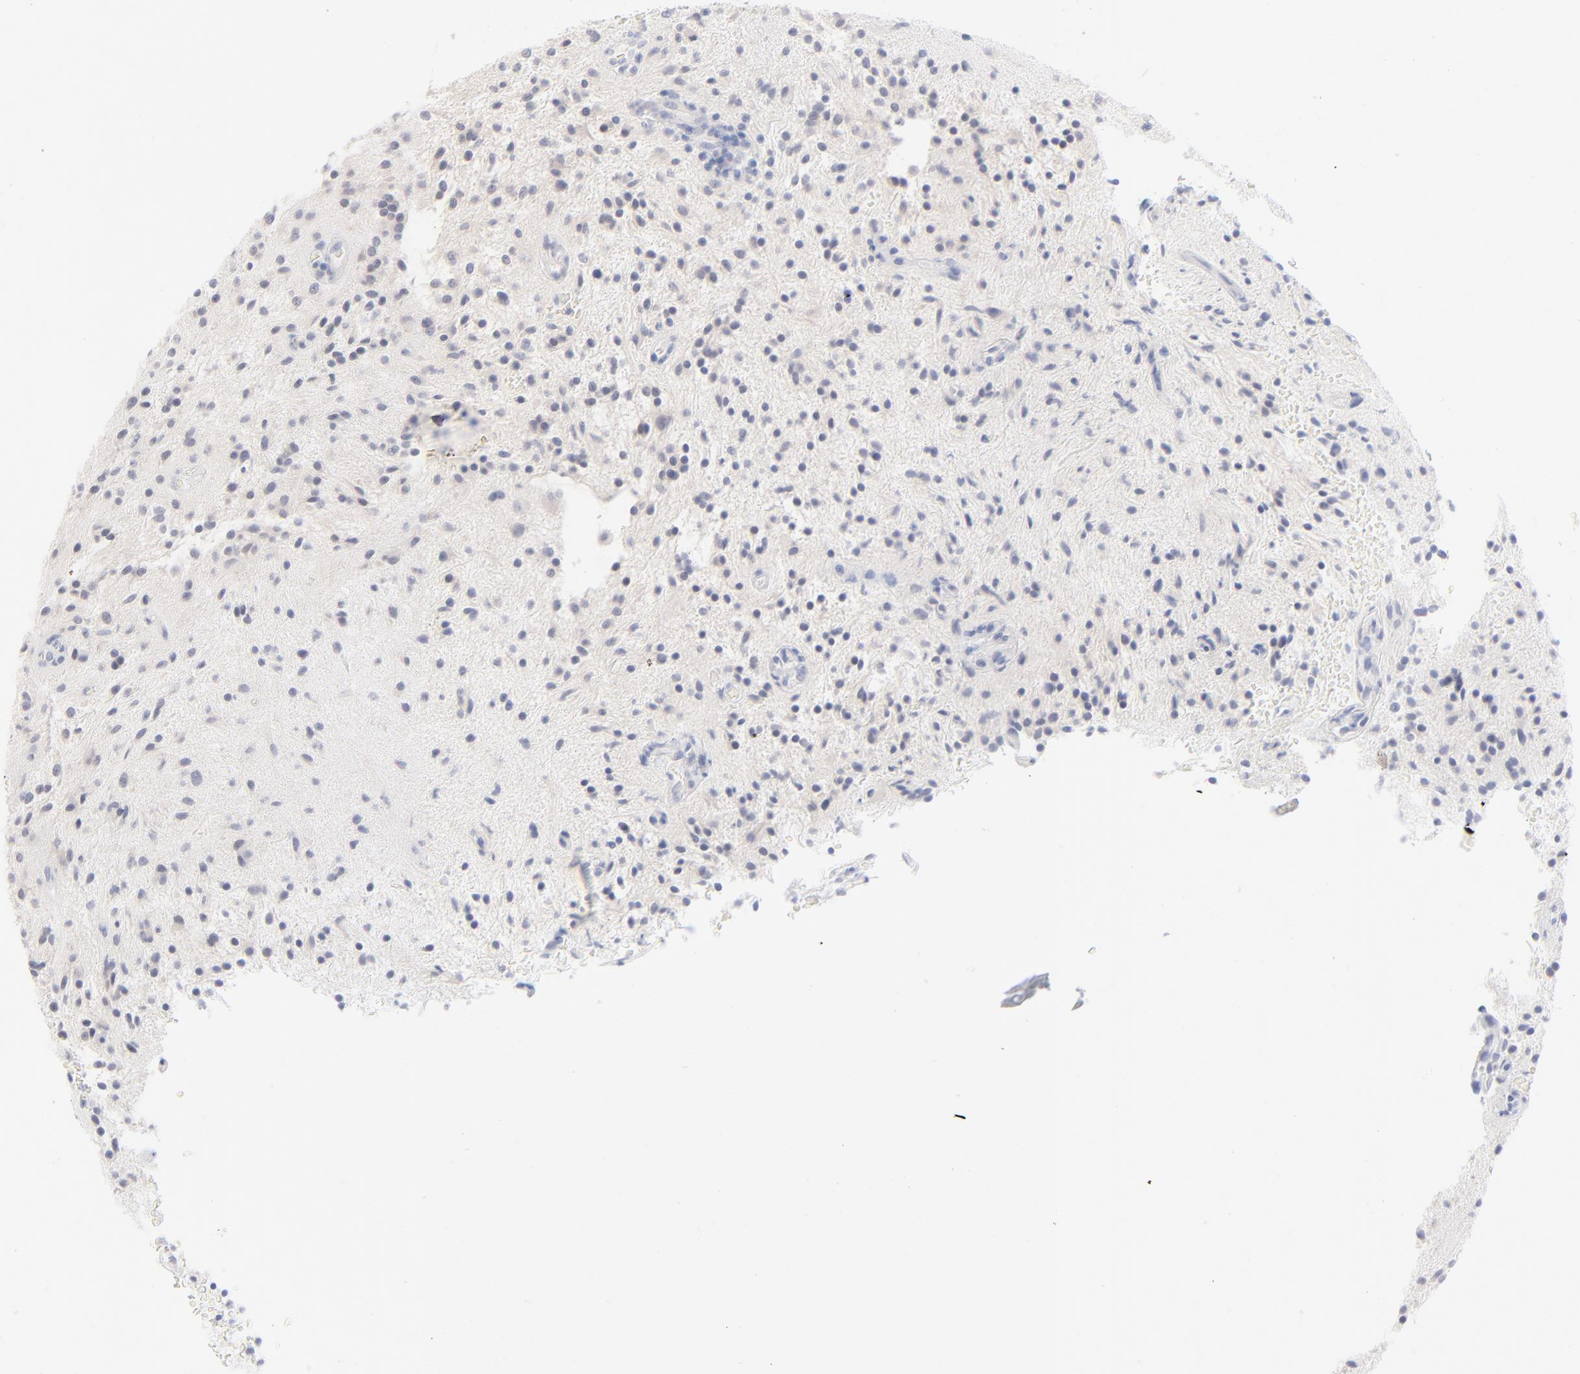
{"staining": {"intensity": "negative", "quantity": "none", "location": "none"}, "tissue": "glioma", "cell_type": "Tumor cells", "image_type": "cancer", "snomed": [{"axis": "morphology", "description": "Glioma, malignant, NOS"}, {"axis": "topography", "description": "Cerebellum"}], "caption": "Immunohistochemistry photomicrograph of glioma stained for a protein (brown), which reveals no positivity in tumor cells. (Stains: DAB (3,3'-diaminobenzidine) IHC with hematoxylin counter stain, Microscopy: brightfield microscopy at high magnification).", "gene": "ONECUT1", "patient": {"sex": "female", "age": 10}}